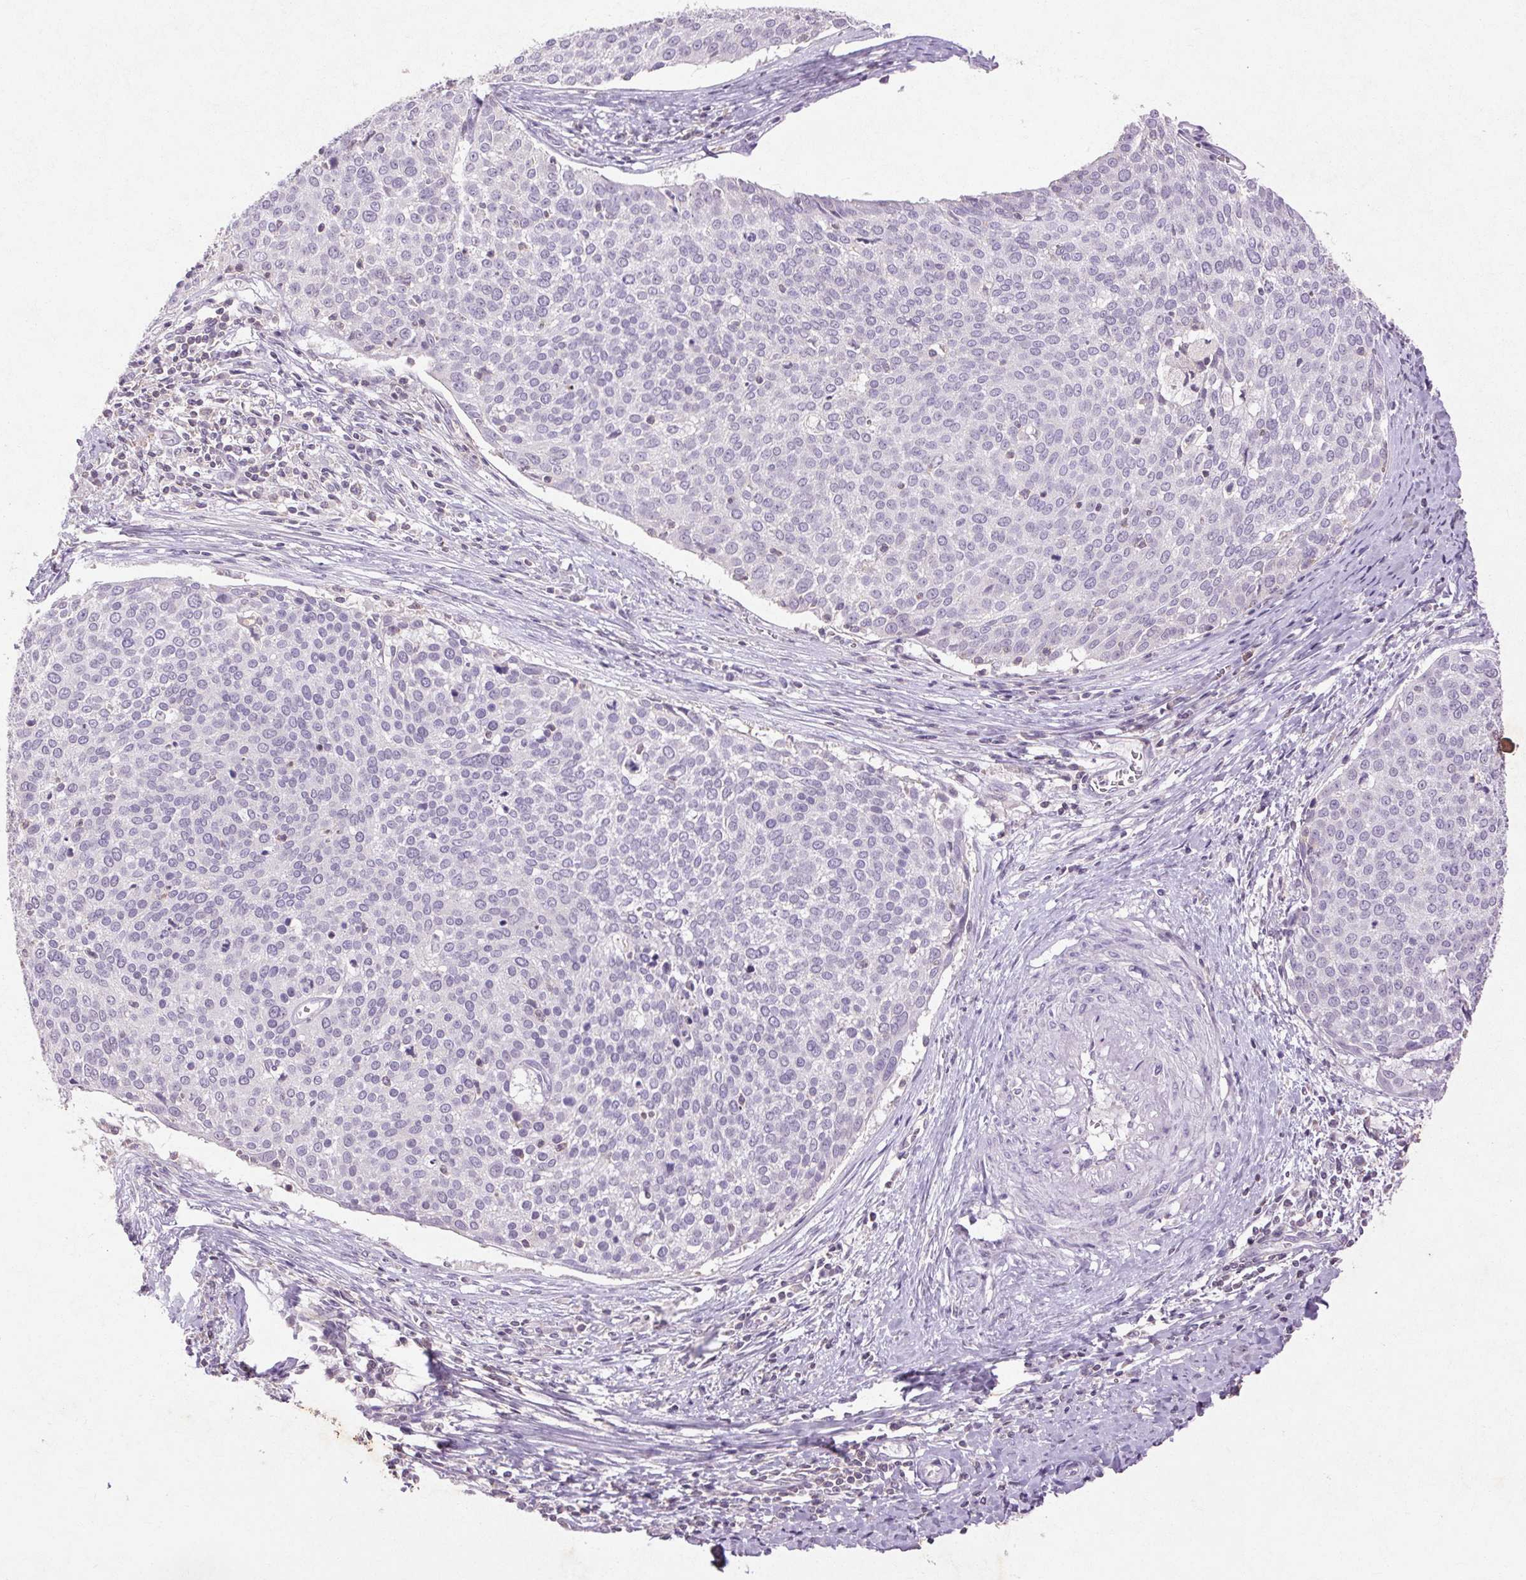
{"staining": {"intensity": "negative", "quantity": "none", "location": "none"}, "tissue": "cervical cancer", "cell_type": "Tumor cells", "image_type": "cancer", "snomed": [{"axis": "morphology", "description": "Squamous cell carcinoma, NOS"}, {"axis": "topography", "description": "Cervix"}], "caption": "An IHC photomicrograph of cervical squamous cell carcinoma is shown. There is no staining in tumor cells of cervical squamous cell carcinoma.", "gene": "FNDC7", "patient": {"sex": "female", "age": 39}}